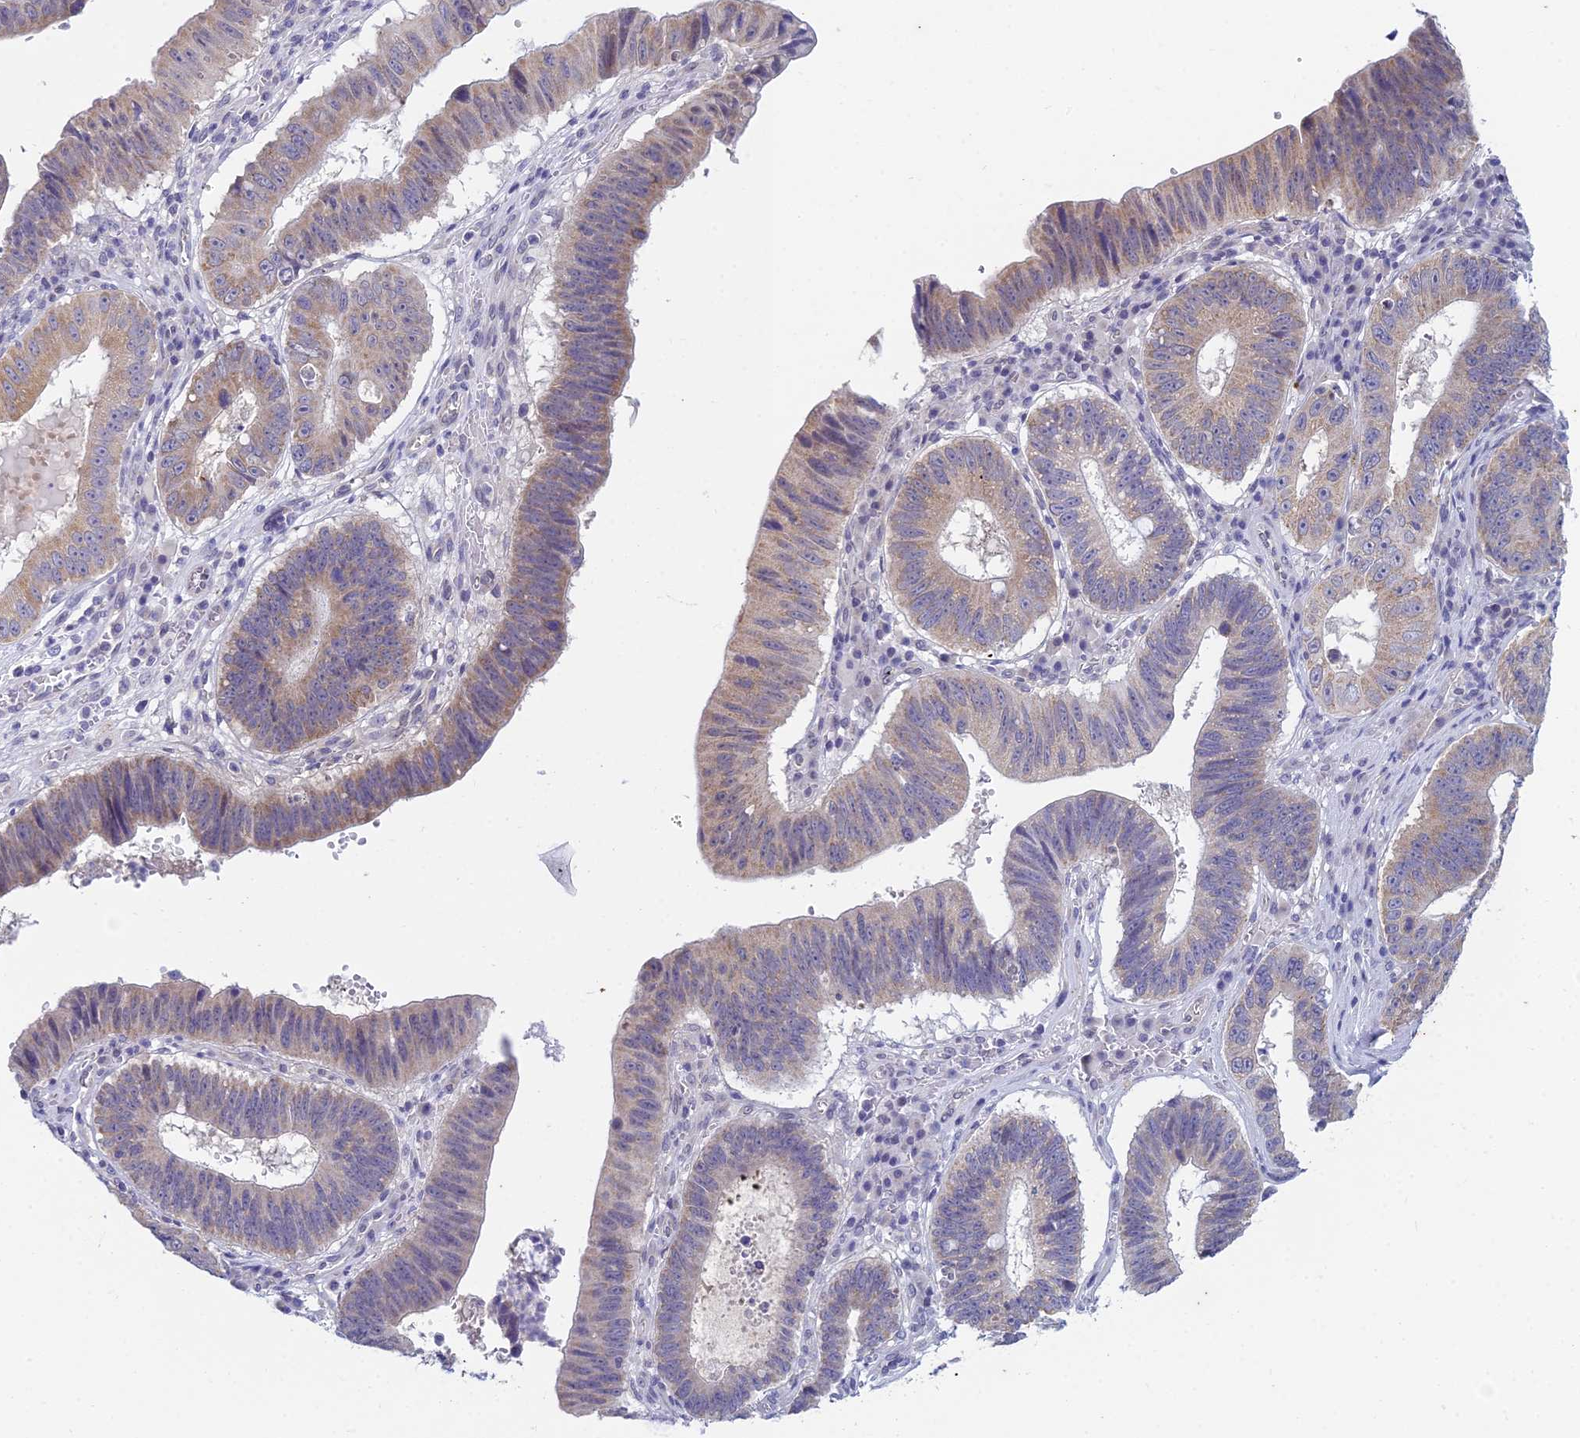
{"staining": {"intensity": "weak", "quantity": "25%-75%", "location": "cytoplasmic/membranous"}, "tissue": "stomach cancer", "cell_type": "Tumor cells", "image_type": "cancer", "snomed": [{"axis": "morphology", "description": "Adenocarcinoma, NOS"}, {"axis": "topography", "description": "Stomach"}], "caption": "DAB immunohistochemical staining of stomach adenocarcinoma reveals weak cytoplasmic/membranous protein positivity in about 25%-75% of tumor cells.", "gene": "EEF2KMT", "patient": {"sex": "male", "age": 59}}